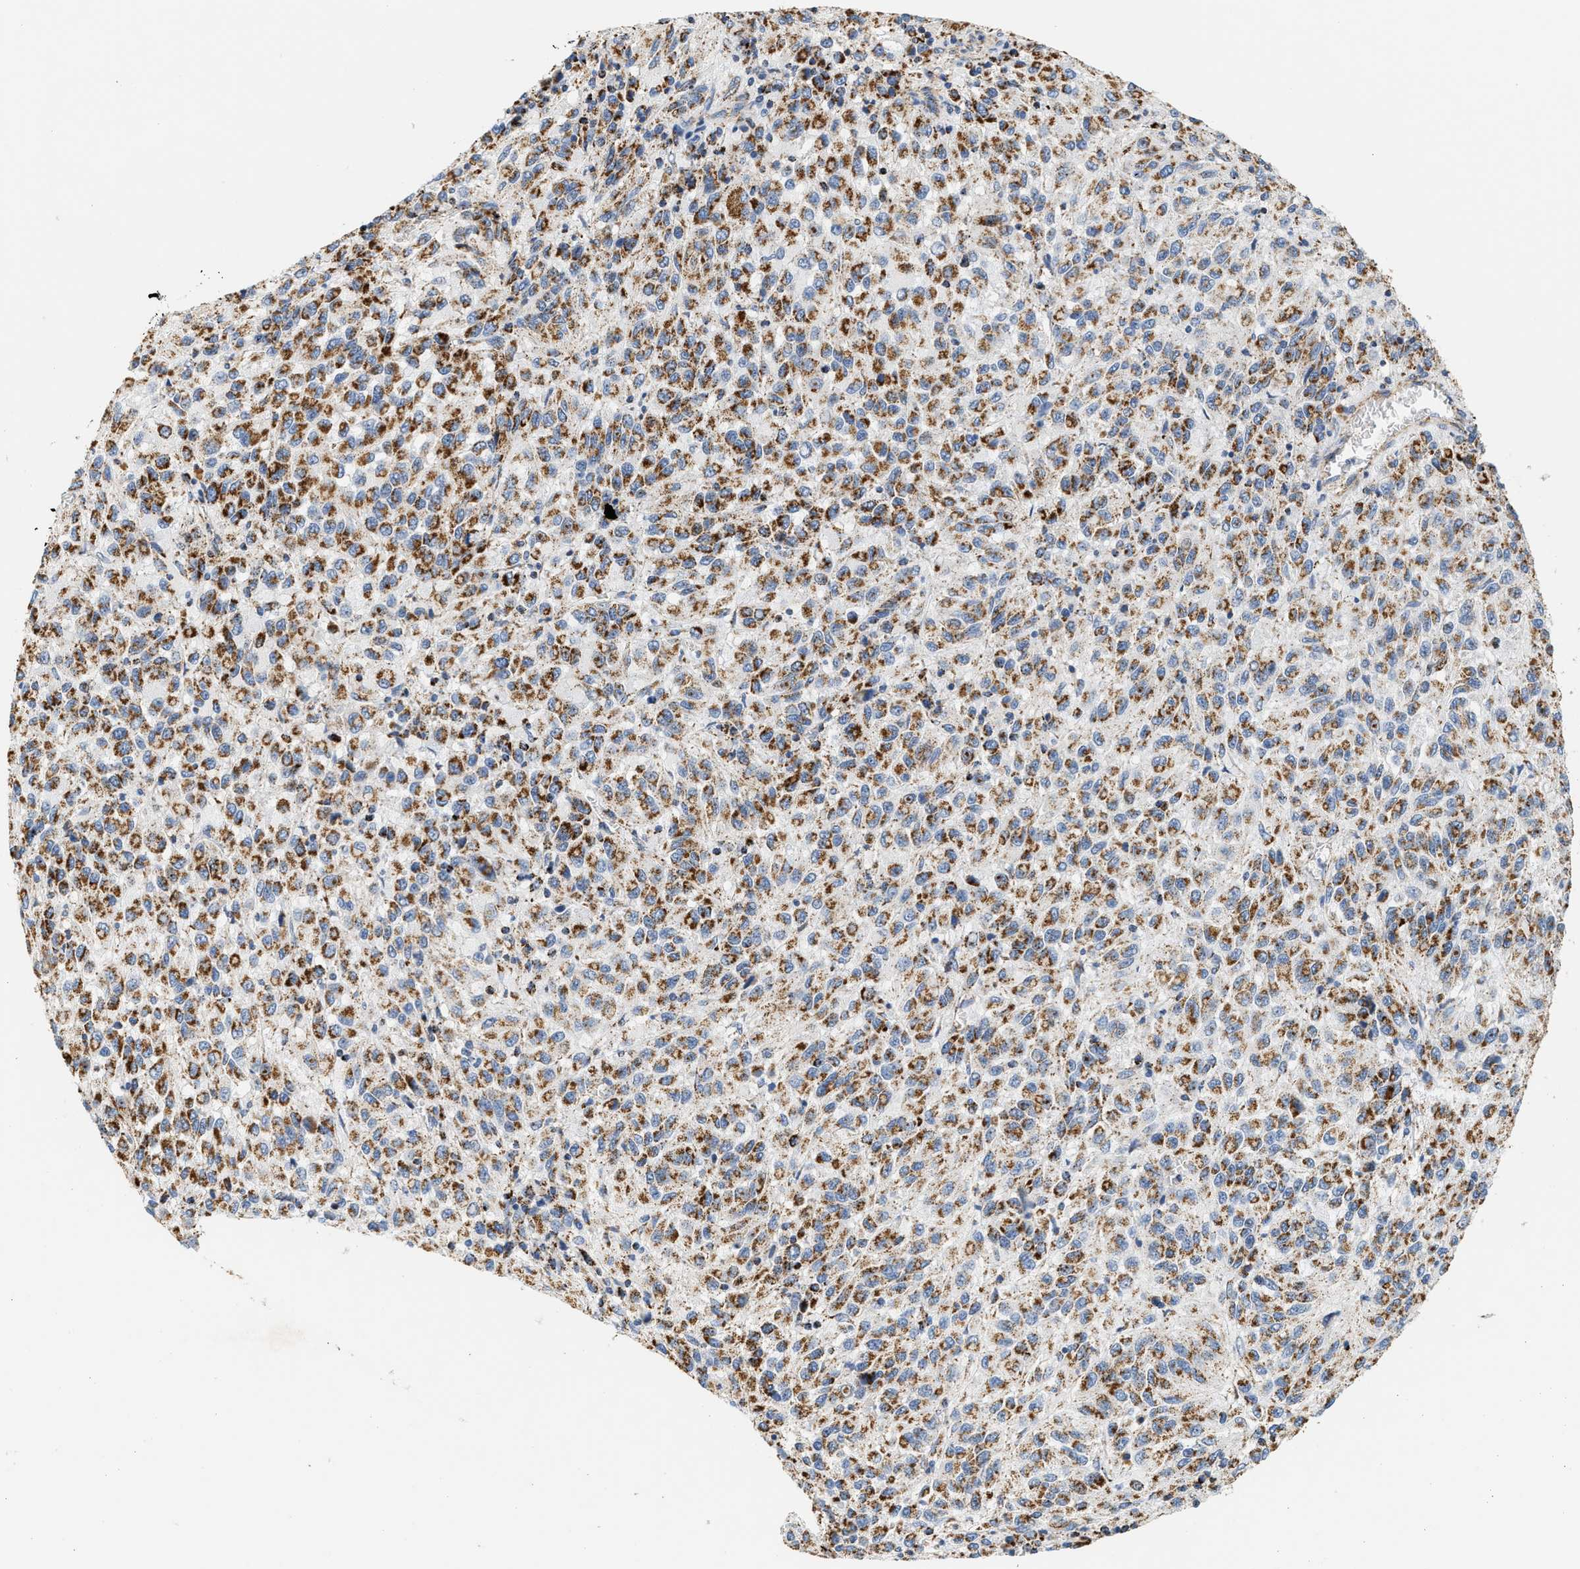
{"staining": {"intensity": "moderate", "quantity": ">75%", "location": "cytoplasmic/membranous"}, "tissue": "melanoma", "cell_type": "Tumor cells", "image_type": "cancer", "snomed": [{"axis": "morphology", "description": "Malignant melanoma, Metastatic site"}, {"axis": "topography", "description": "Lung"}], "caption": "This is an image of immunohistochemistry (IHC) staining of malignant melanoma (metastatic site), which shows moderate expression in the cytoplasmic/membranous of tumor cells.", "gene": "SHMT2", "patient": {"sex": "male", "age": 64}}